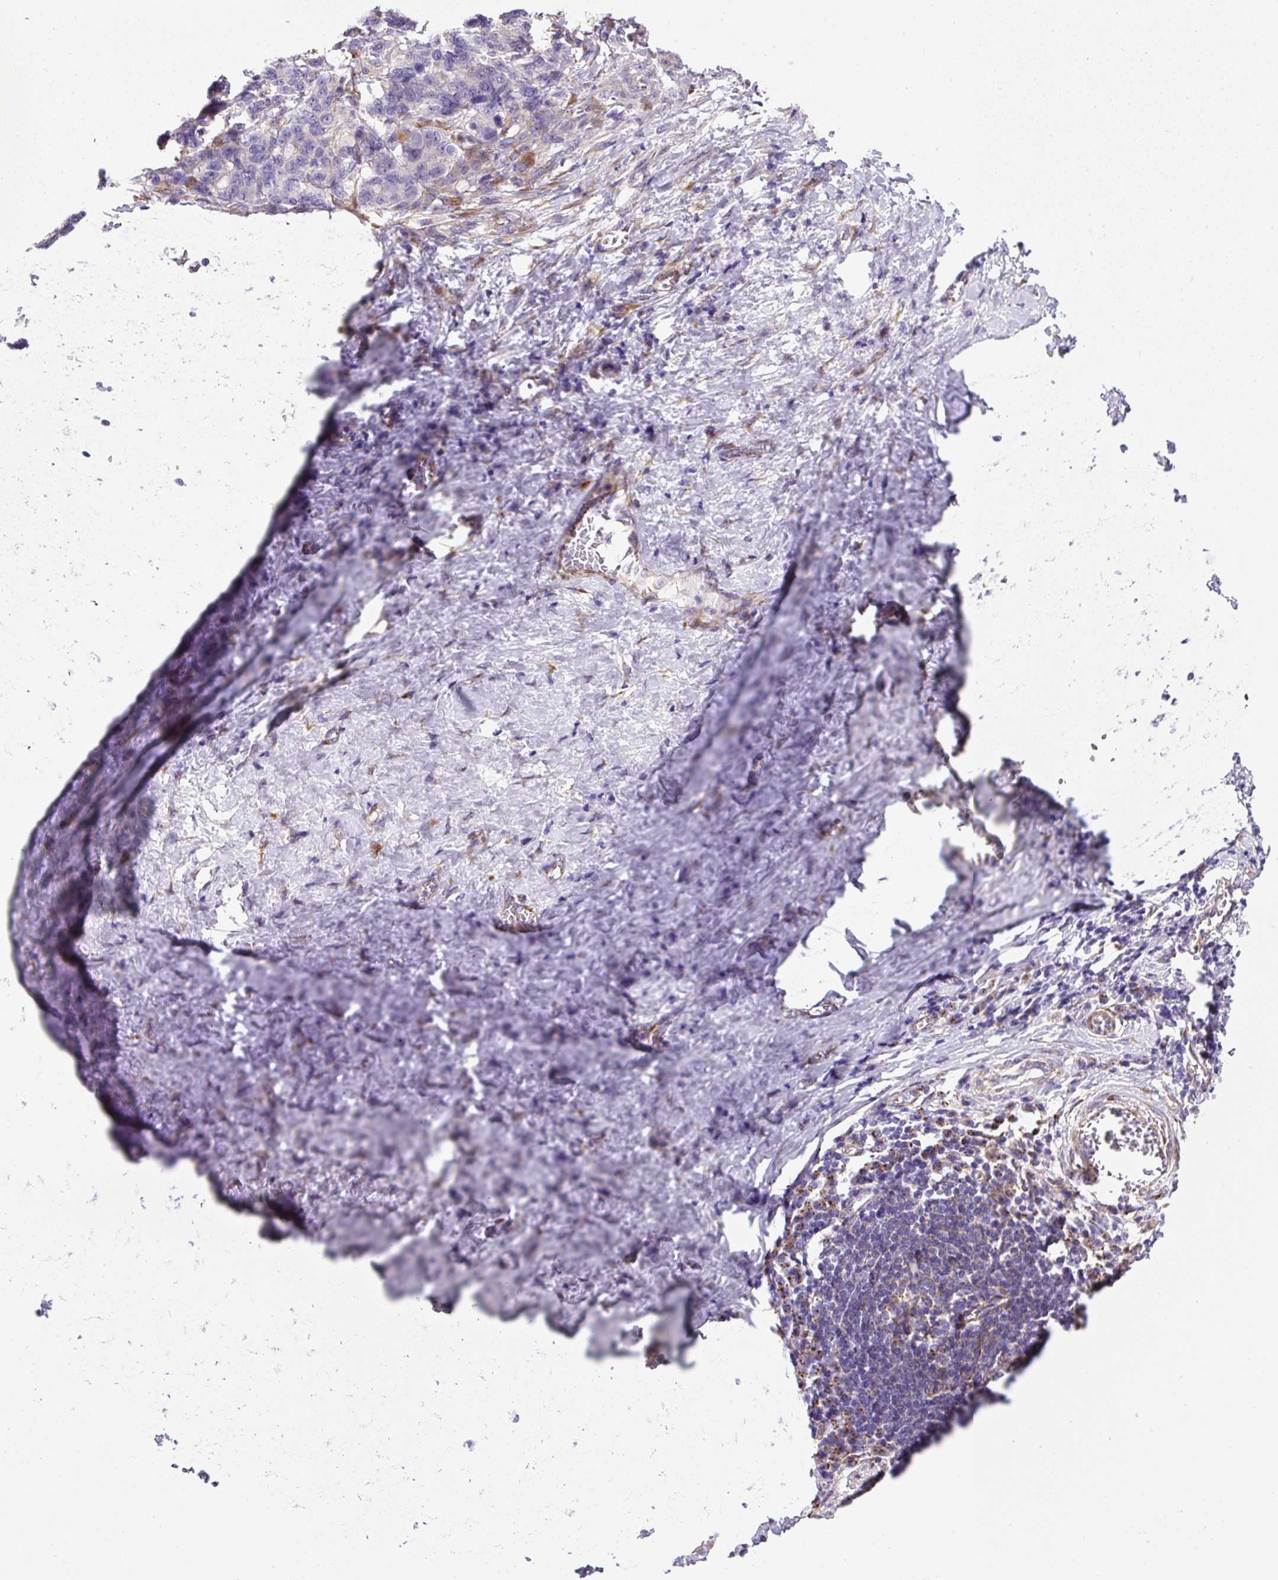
{"staining": {"intensity": "negative", "quantity": "none", "location": "none"}, "tissue": "stomach cancer", "cell_type": "Tumor cells", "image_type": "cancer", "snomed": [{"axis": "morphology", "description": "Normal tissue, NOS"}, {"axis": "morphology", "description": "Adenocarcinoma, NOS"}, {"axis": "topography", "description": "Stomach"}], "caption": "Human stomach adenocarcinoma stained for a protein using immunohistochemistry (IHC) shows no positivity in tumor cells.", "gene": "RNF170", "patient": {"sex": "female", "age": 64}}